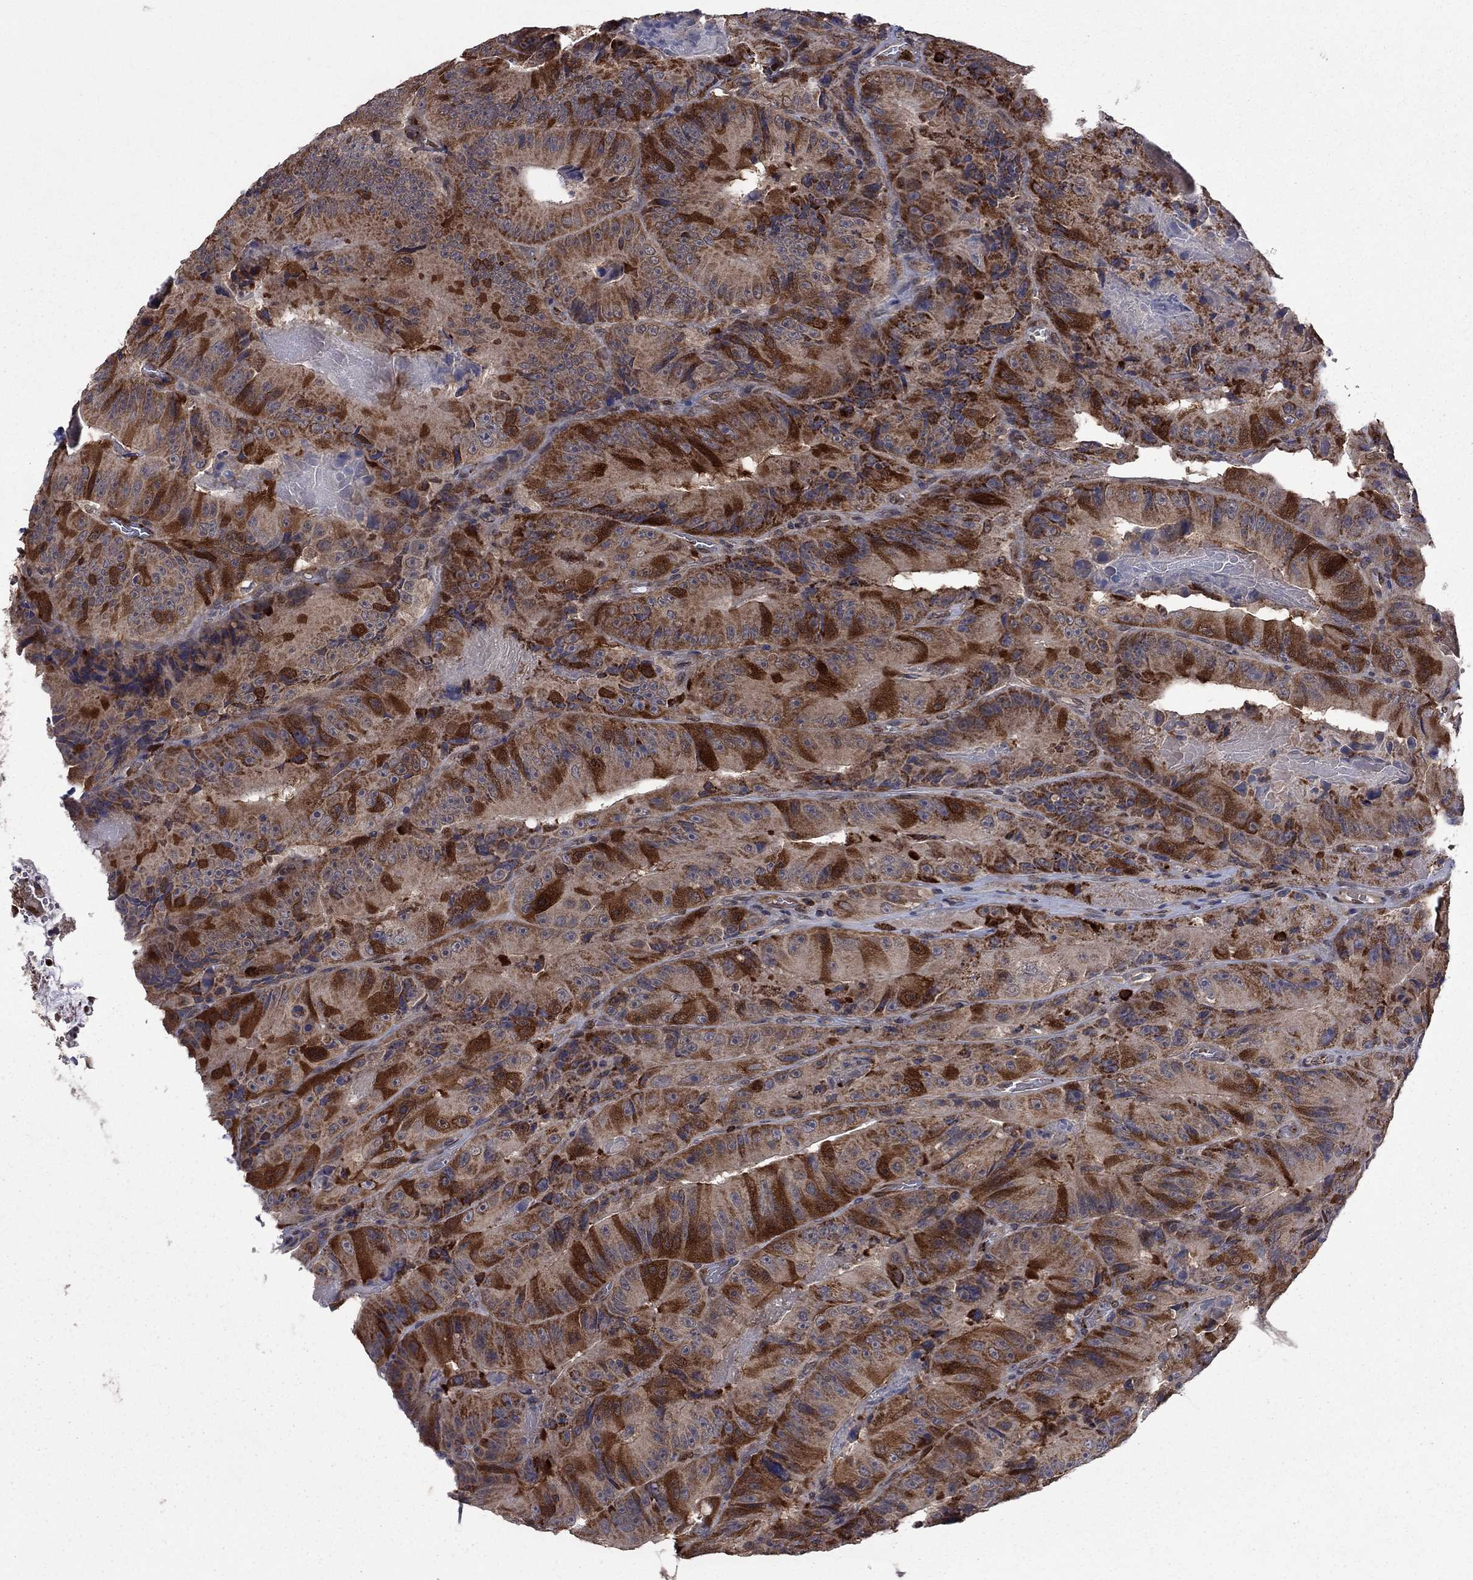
{"staining": {"intensity": "strong", "quantity": "25%-75%", "location": "cytoplasmic/membranous"}, "tissue": "colorectal cancer", "cell_type": "Tumor cells", "image_type": "cancer", "snomed": [{"axis": "morphology", "description": "Adenocarcinoma, NOS"}, {"axis": "topography", "description": "Colon"}], "caption": "Protein expression by IHC reveals strong cytoplasmic/membranous staining in approximately 25%-75% of tumor cells in colorectal cancer. The protein of interest is shown in brown color, while the nuclei are stained blue.", "gene": "GPAA1", "patient": {"sex": "female", "age": 86}}